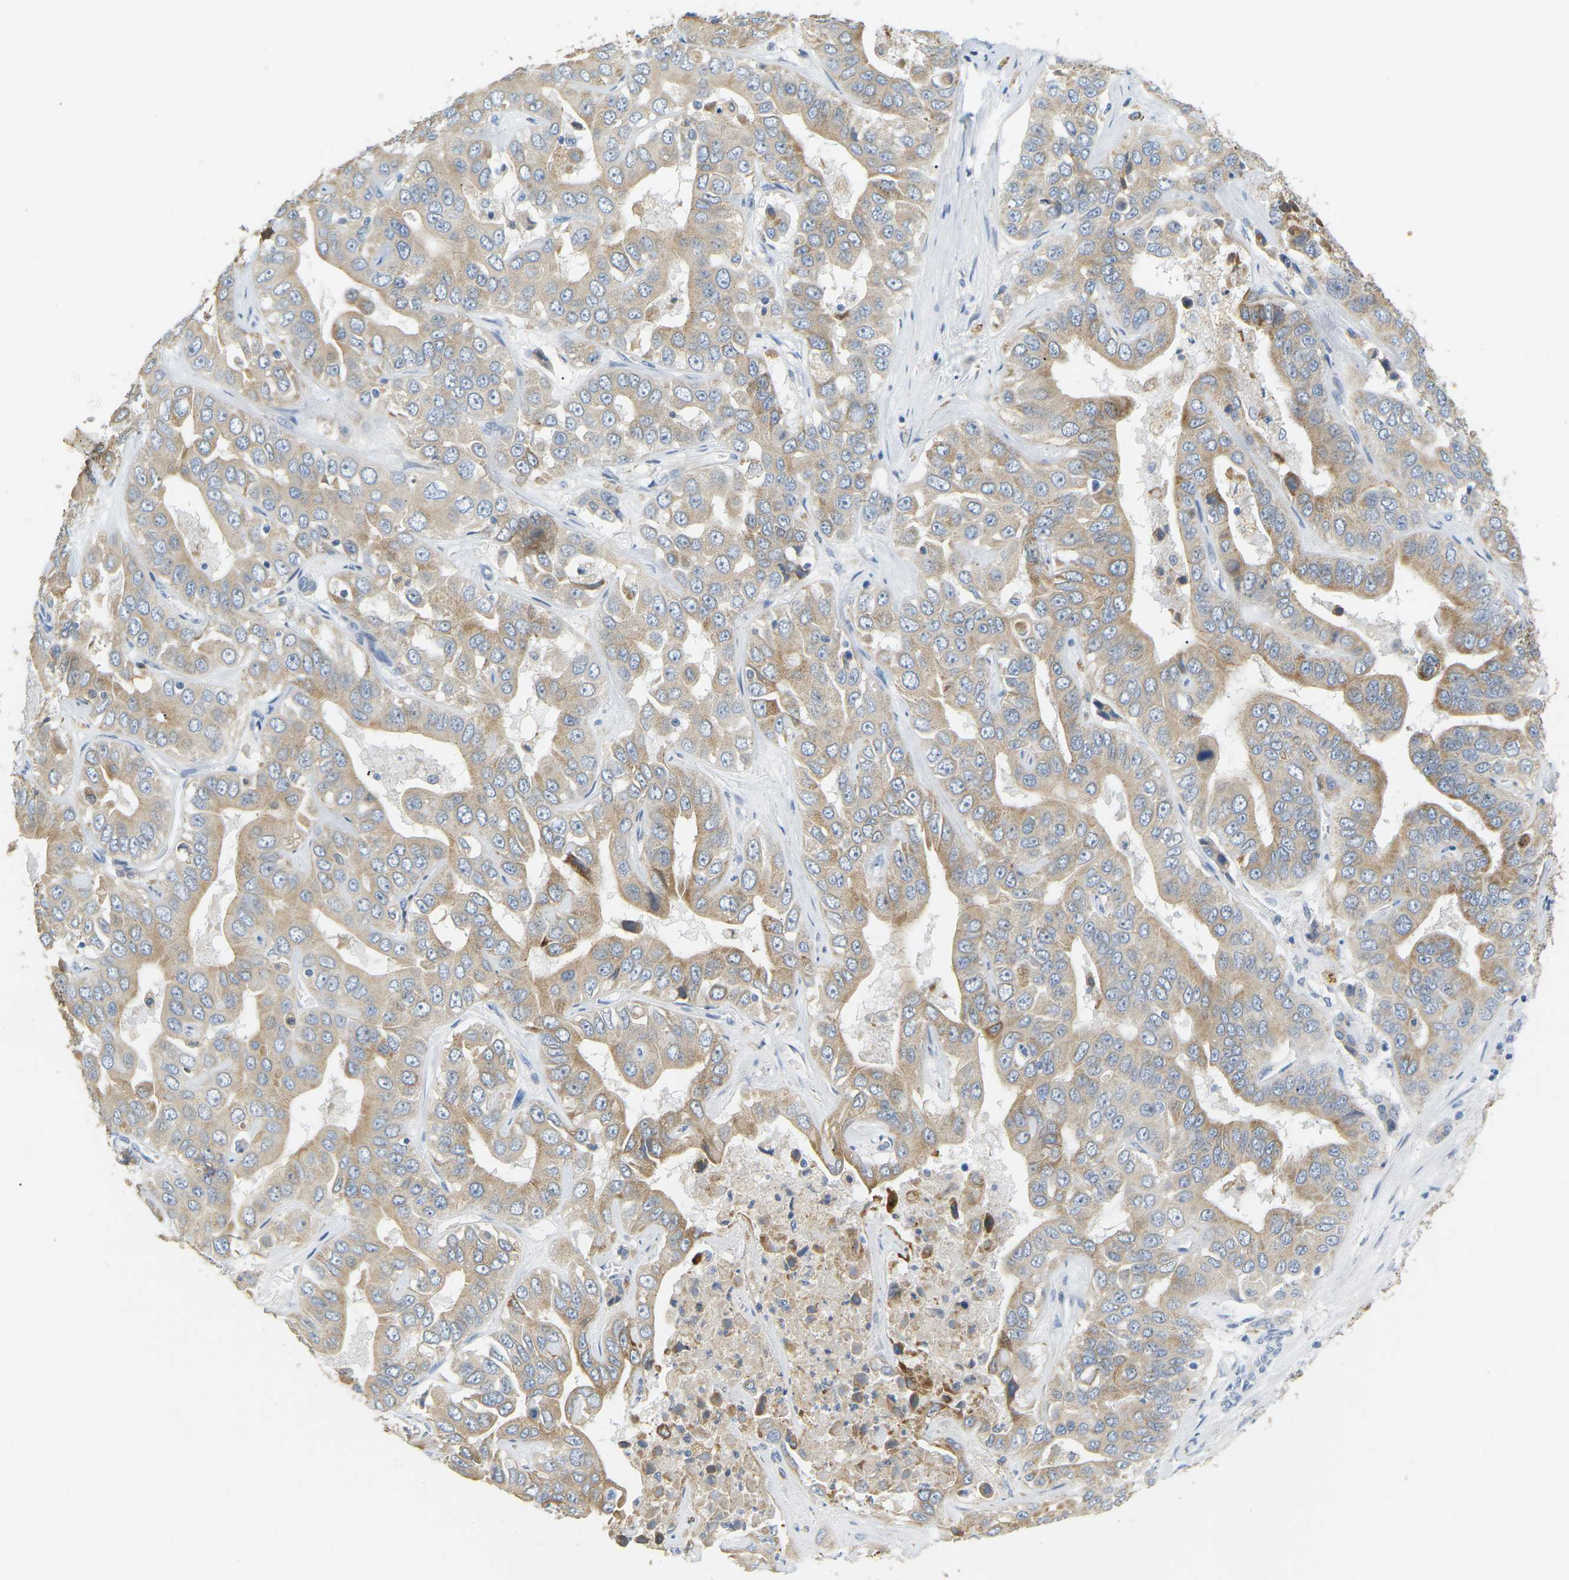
{"staining": {"intensity": "moderate", "quantity": "25%-75%", "location": "cytoplasmic/membranous"}, "tissue": "liver cancer", "cell_type": "Tumor cells", "image_type": "cancer", "snomed": [{"axis": "morphology", "description": "Cholangiocarcinoma"}, {"axis": "topography", "description": "Liver"}], "caption": "DAB immunohistochemical staining of liver cancer exhibits moderate cytoplasmic/membranous protein positivity in approximately 25%-75% of tumor cells.", "gene": "CD300E", "patient": {"sex": "female", "age": 52}}